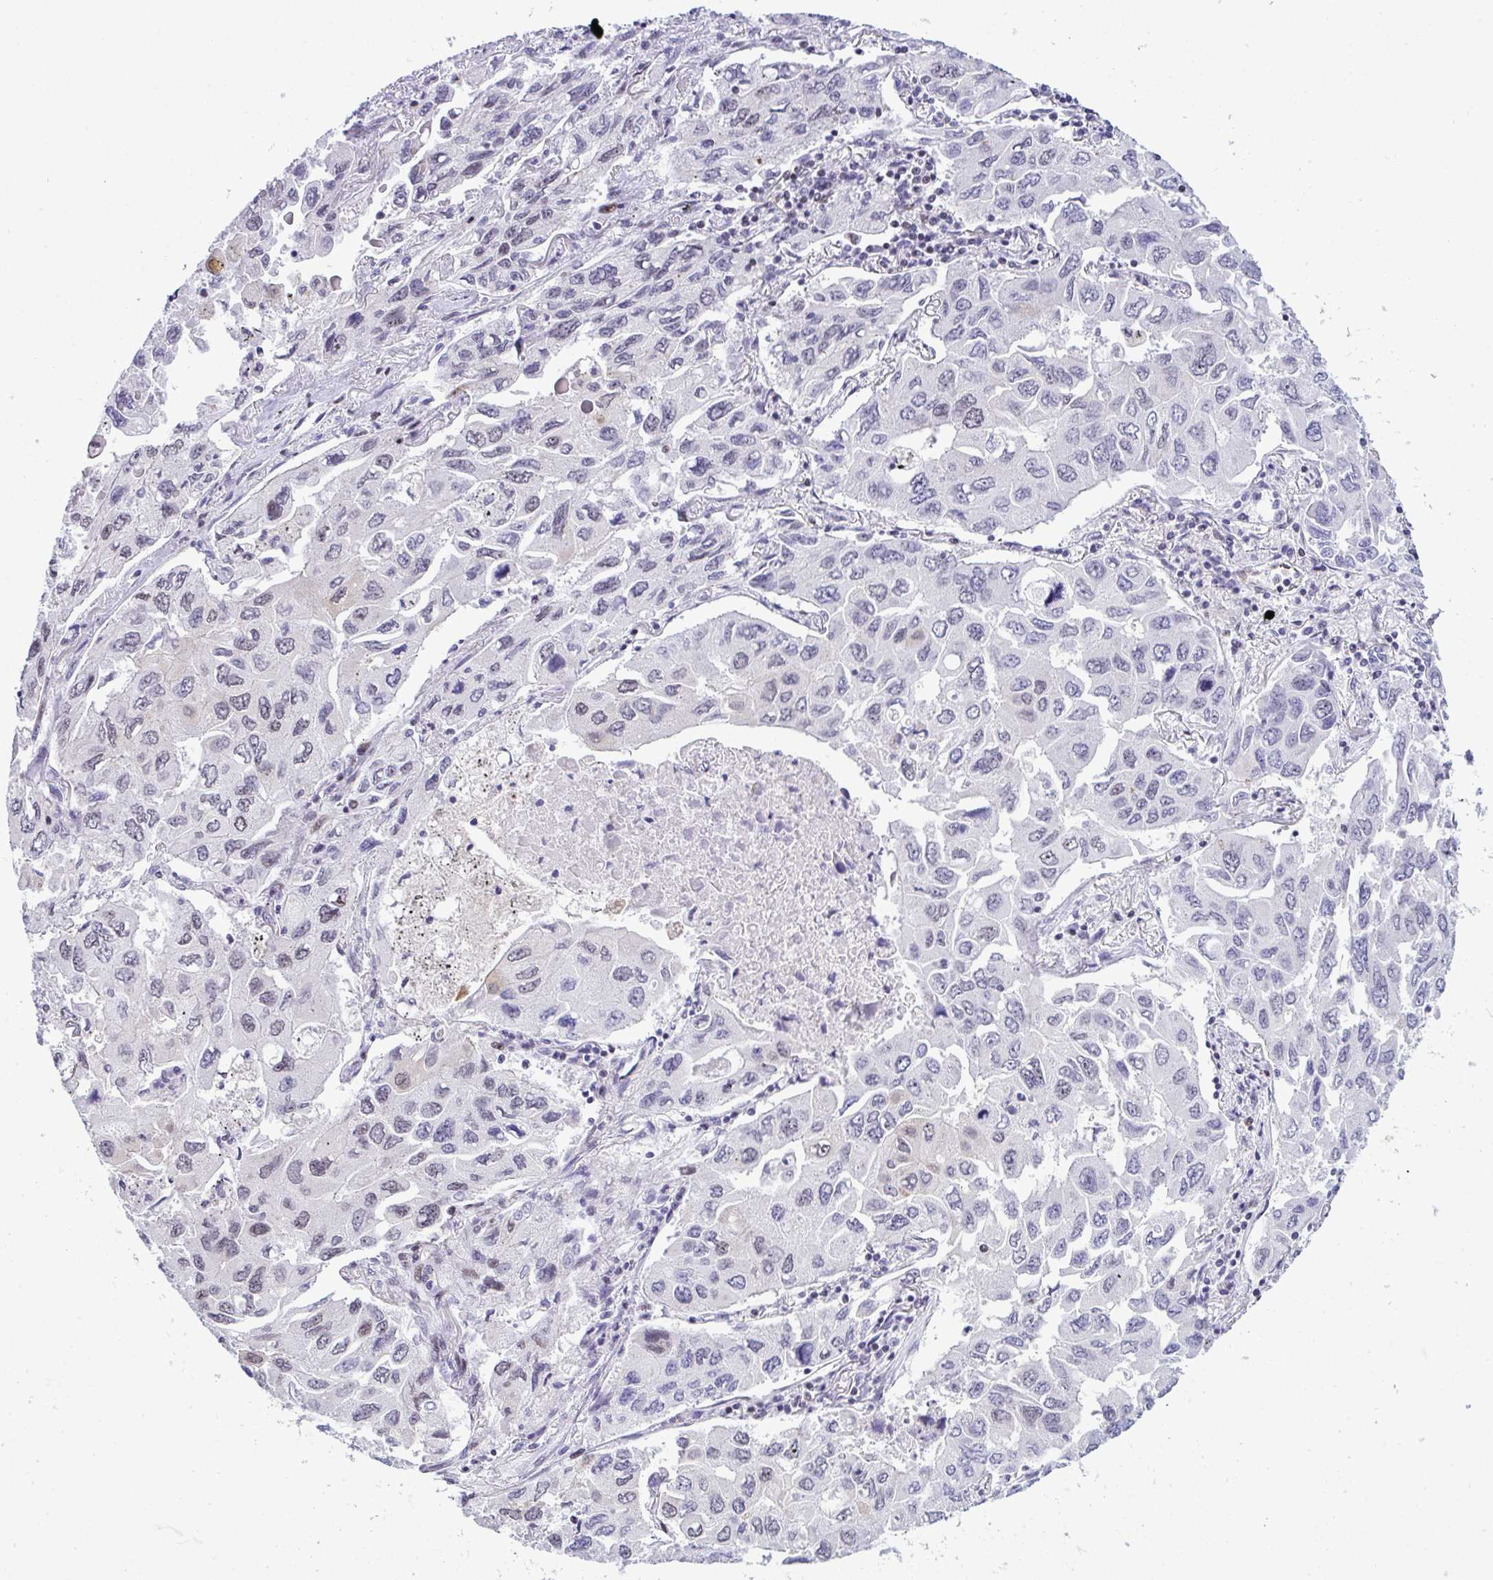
{"staining": {"intensity": "negative", "quantity": "none", "location": "none"}, "tissue": "lung cancer", "cell_type": "Tumor cells", "image_type": "cancer", "snomed": [{"axis": "morphology", "description": "Adenocarcinoma, NOS"}, {"axis": "topography", "description": "Lung"}], "caption": "DAB immunohistochemical staining of adenocarcinoma (lung) exhibits no significant staining in tumor cells.", "gene": "ZFHX3", "patient": {"sex": "male", "age": 64}}